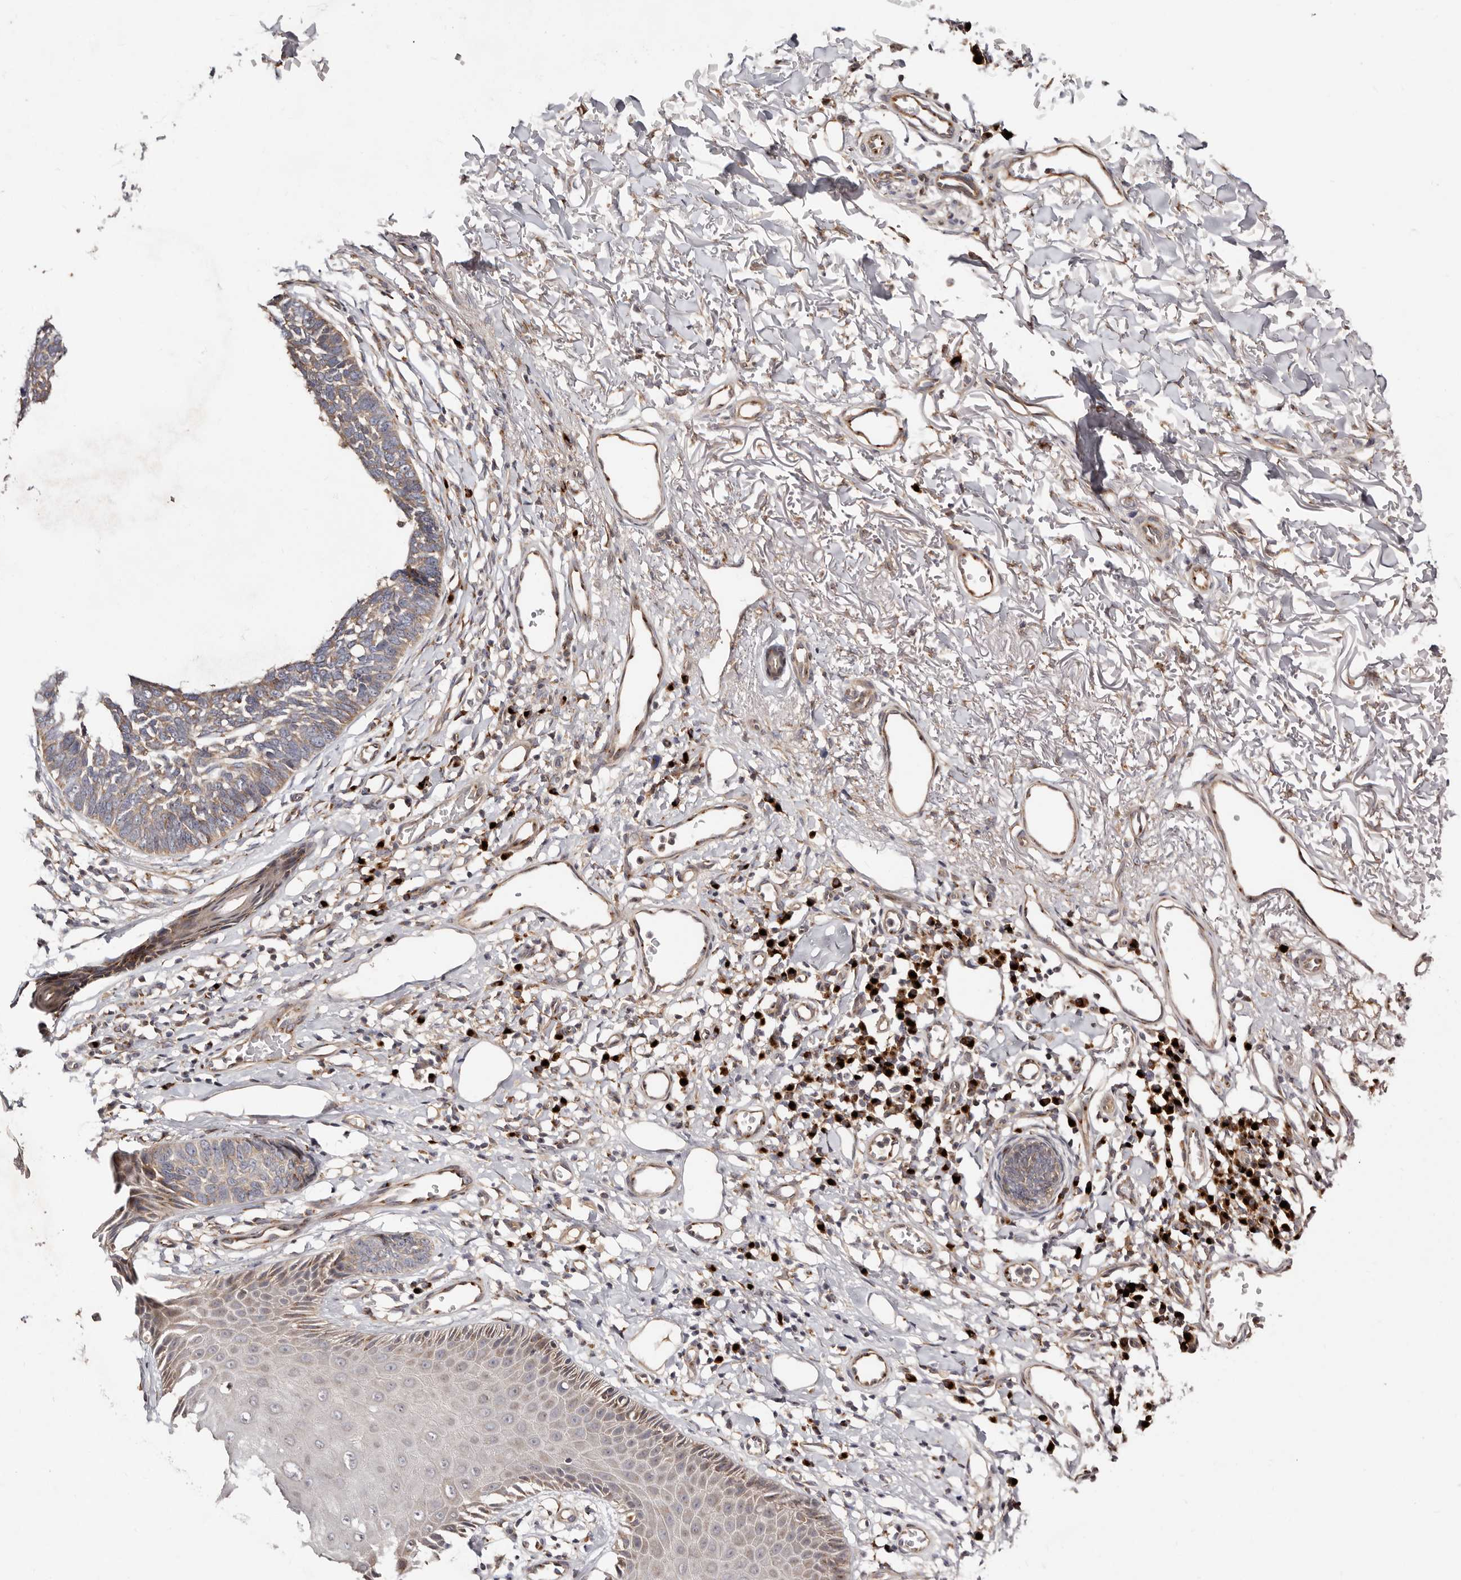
{"staining": {"intensity": "moderate", "quantity": "25%-75%", "location": "cytoplasmic/membranous"}, "tissue": "skin cancer", "cell_type": "Tumor cells", "image_type": "cancer", "snomed": [{"axis": "morphology", "description": "Normal tissue, NOS"}, {"axis": "morphology", "description": "Basal cell carcinoma"}, {"axis": "topography", "description": "Skin"}], "caption": "Skin basal cell carcinoma tissue reveals moderate cytoplasmic/membranous staining in about 25%-75% of tumor cells, visualized by immunohistochemistry.", "gene": "DACT2", "patient": {"sex": "male", "age": 77}}